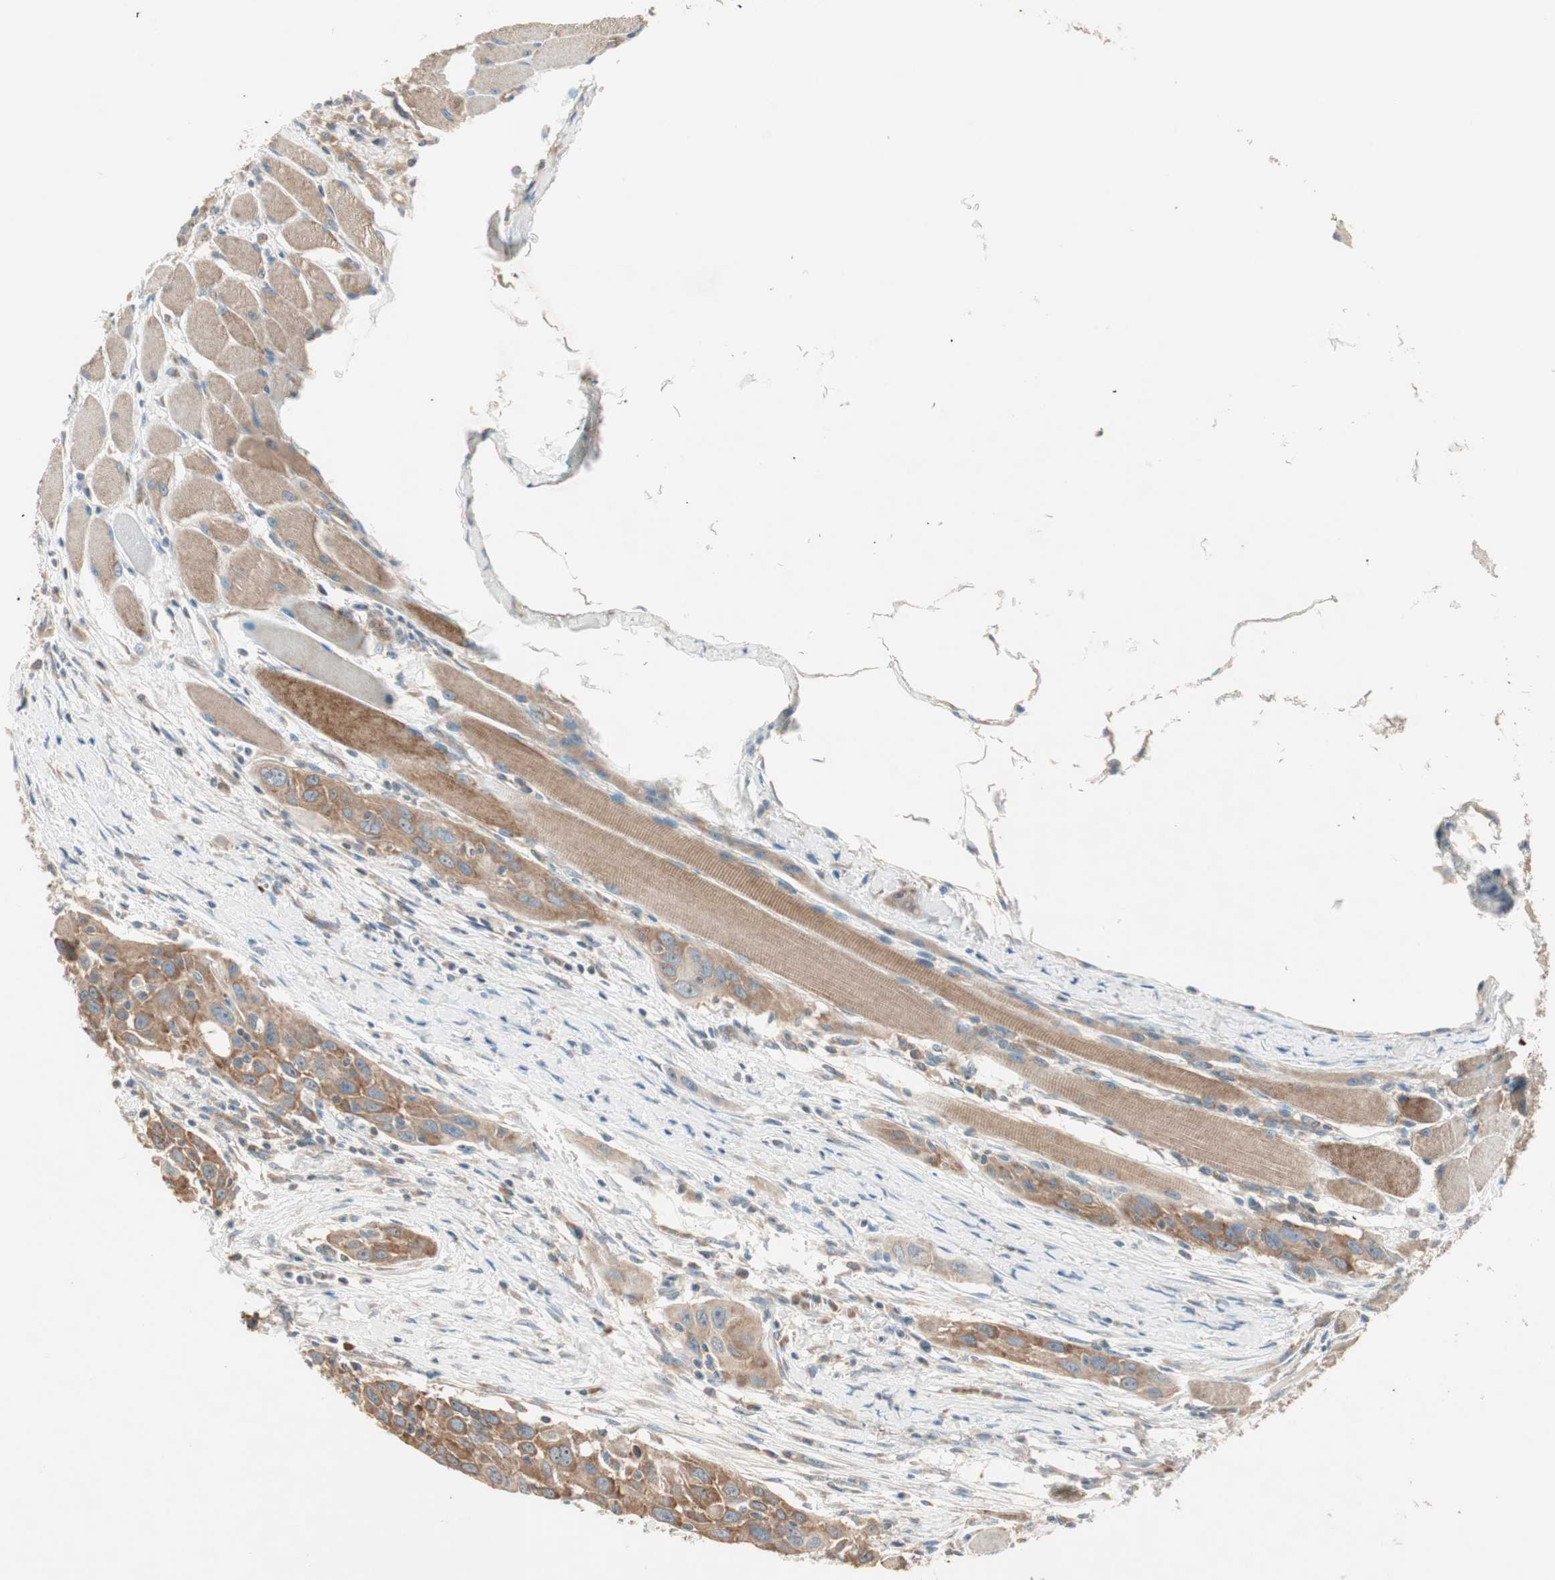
{"staining": {"intensity": "strong", "quantity": ">75%", "location": "cytoplasmic/membranous"}, "tissue": "head and neck cancer", "cell_type": "Tumor cells", "image_type": "cancer", "snomed": [{"axis": "morphology", "description": "Squamous cell carcinoma, NOS"}, {"axis": "topography", "description": "Oral tissue"}, {"axis": "topography", "description": "Head-Neck"}], "caption": "Head and neck cancer stained with DAB (3,3'-diaminobenzidine) immunohistochemistry (IHC) reveals high levels of strong cytoplasmic/membranous positivity in approximately >75% of tumor cells.", "gene": "CC2D1A", "patient": {"sex": "female", "age": 50}}